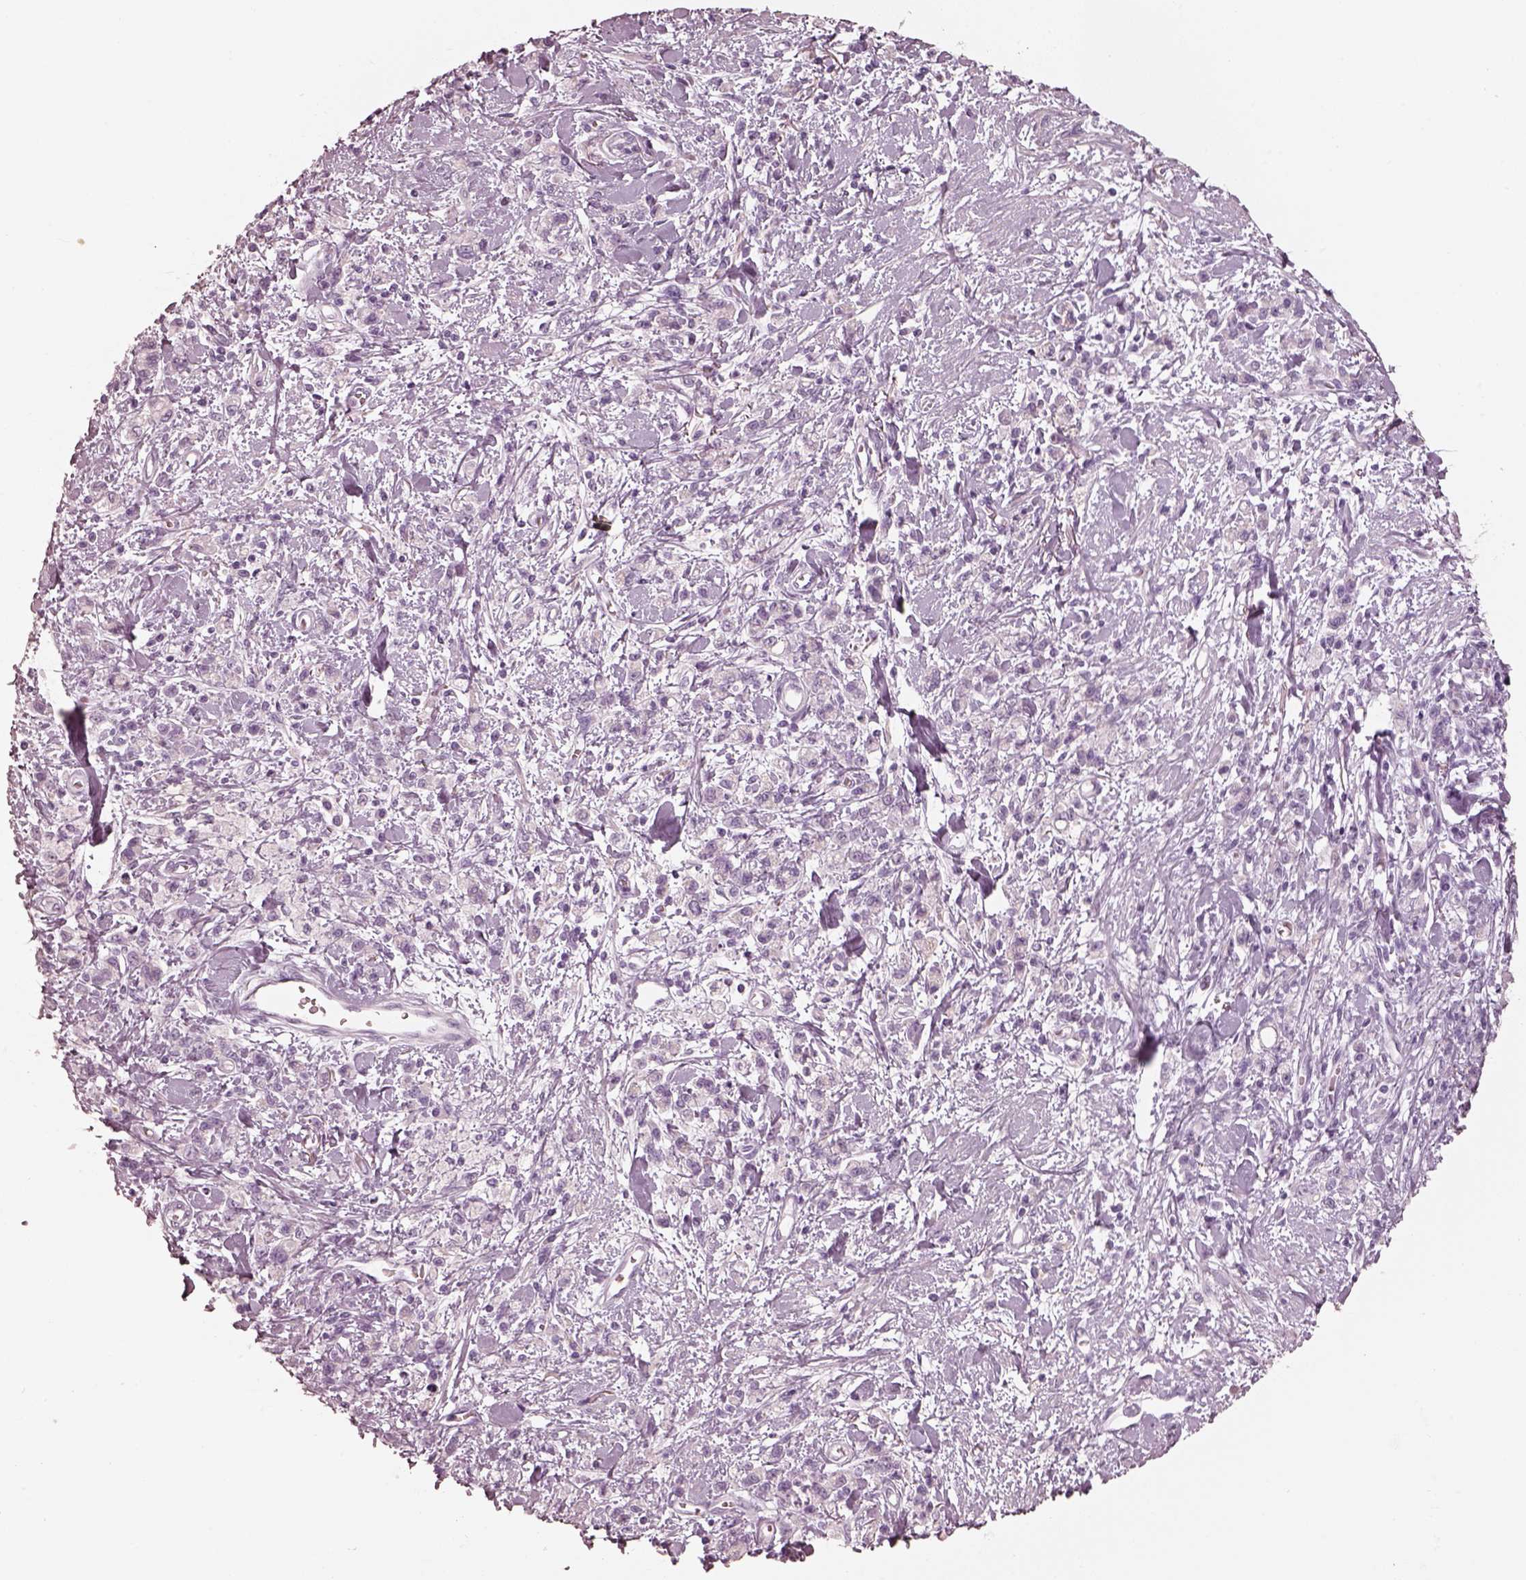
{"staining": {"intensity": "negative", "quantity": "none", "location": "none"}, "tissue": "stomach cancer", "cell_type": "Tumor cells", "image_type": "cancer", "snomed": [{"axis": "morphology", "description": "Adenocarcinoma, NOS"}, {"axis": "topography", "description": "Stomach"}], "caption": "This is a photomicrograph of IHC staining of stomach cancer, which shows no expression in tumor cells.", "gene": "R3HDML", "patient": {"sex": "male", "age": 77}}